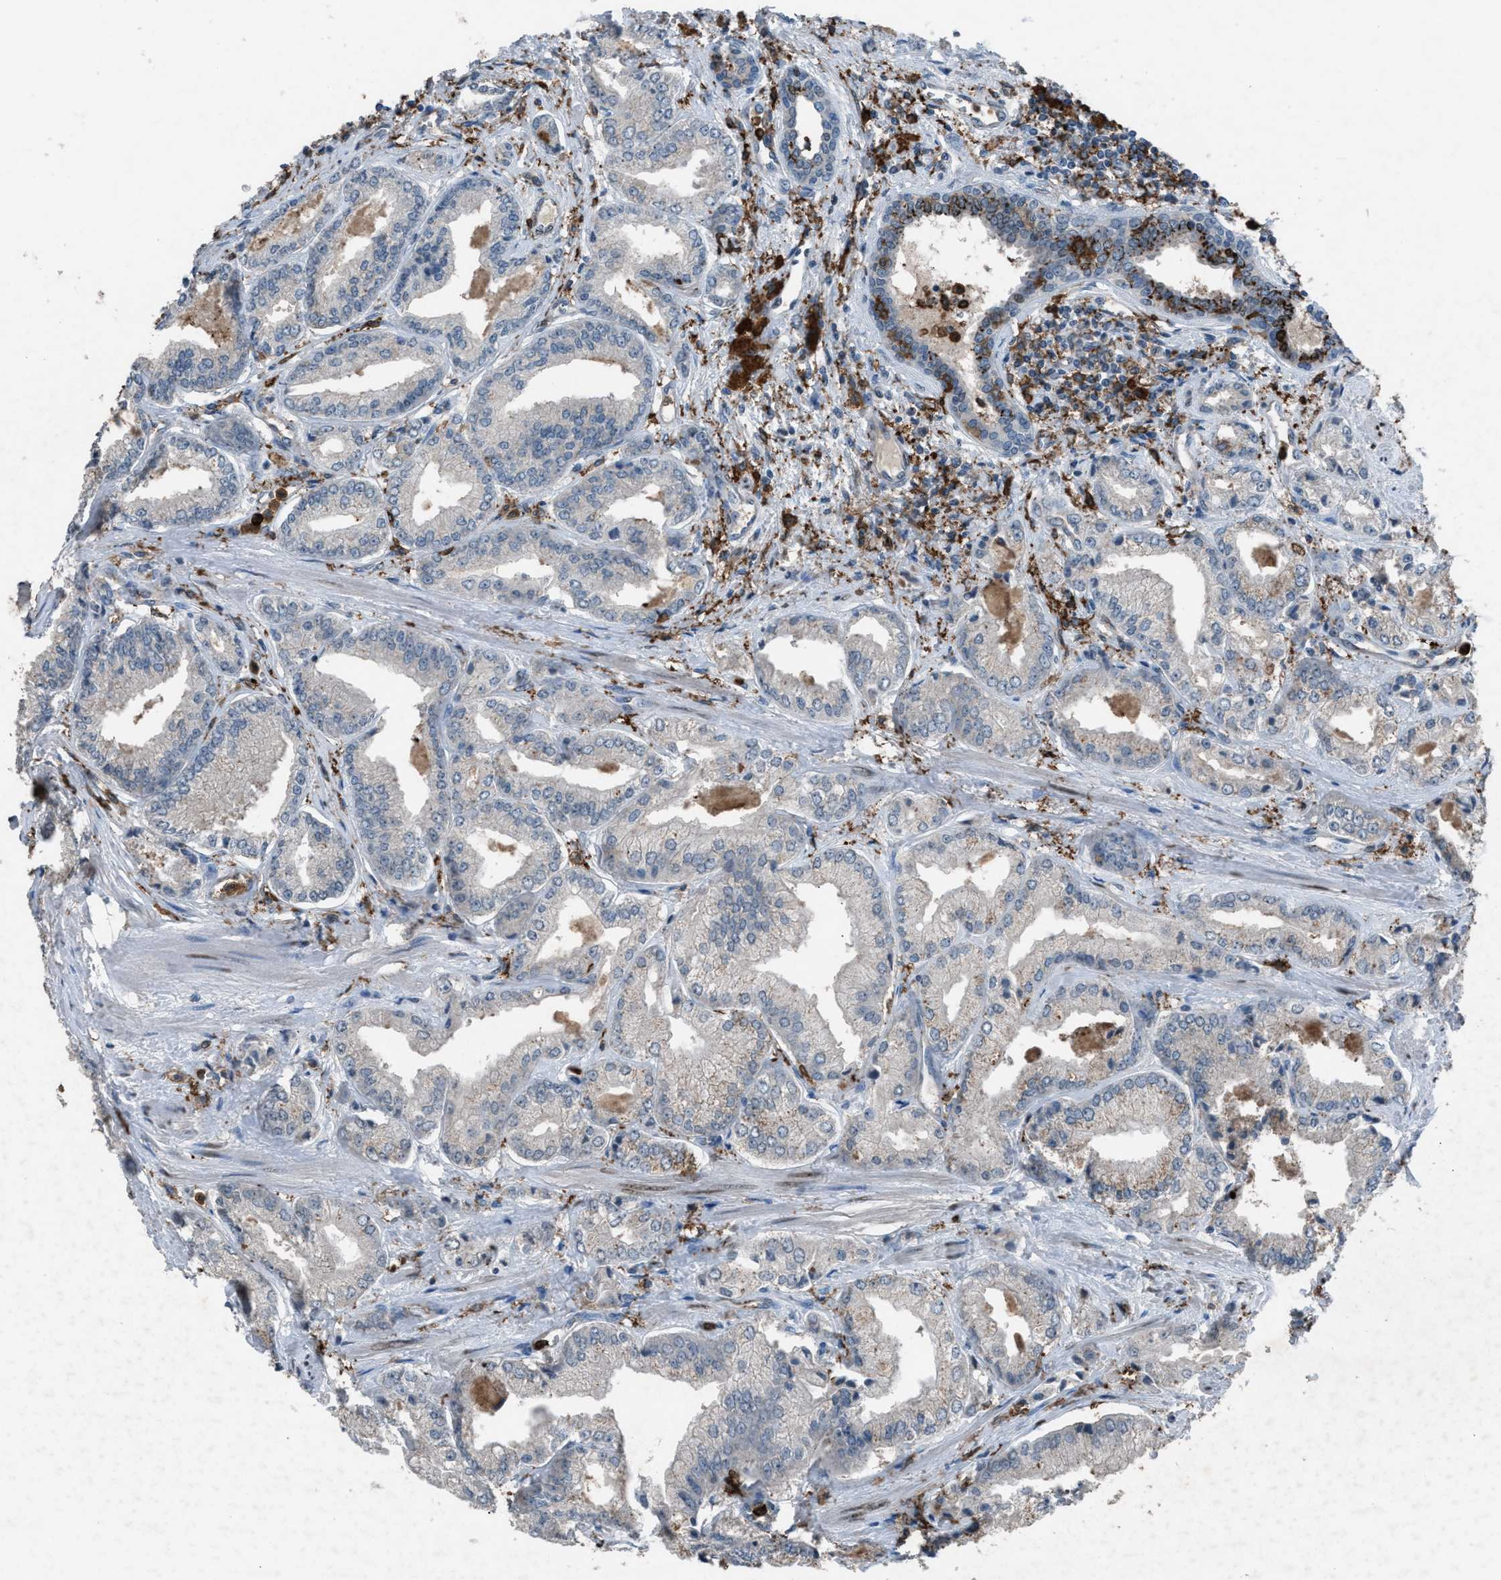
{"staining": {"intensity": "weak", "quantity": "25%-75%", "location": "cytoplasmic/membranous"}, "tissue": "prostate cancer", "cell_type": "Tumor cells", "image_type": "cancer", "snomed": [{"axis": "morphology", "description": "Adenocarcinoma, Low grade"}, {"axis": "topography", "description": "Prostate"}], "caption": "A high-resolution micrograph shows IHC staining of low-grade adenocarcinoma (prostate), which displays weak cytoplasmic/membranous expression in approximately 25%-75% of tumor cells.", "gene": "FCER1G", "patient": {"sex": "male", "age": 52}}